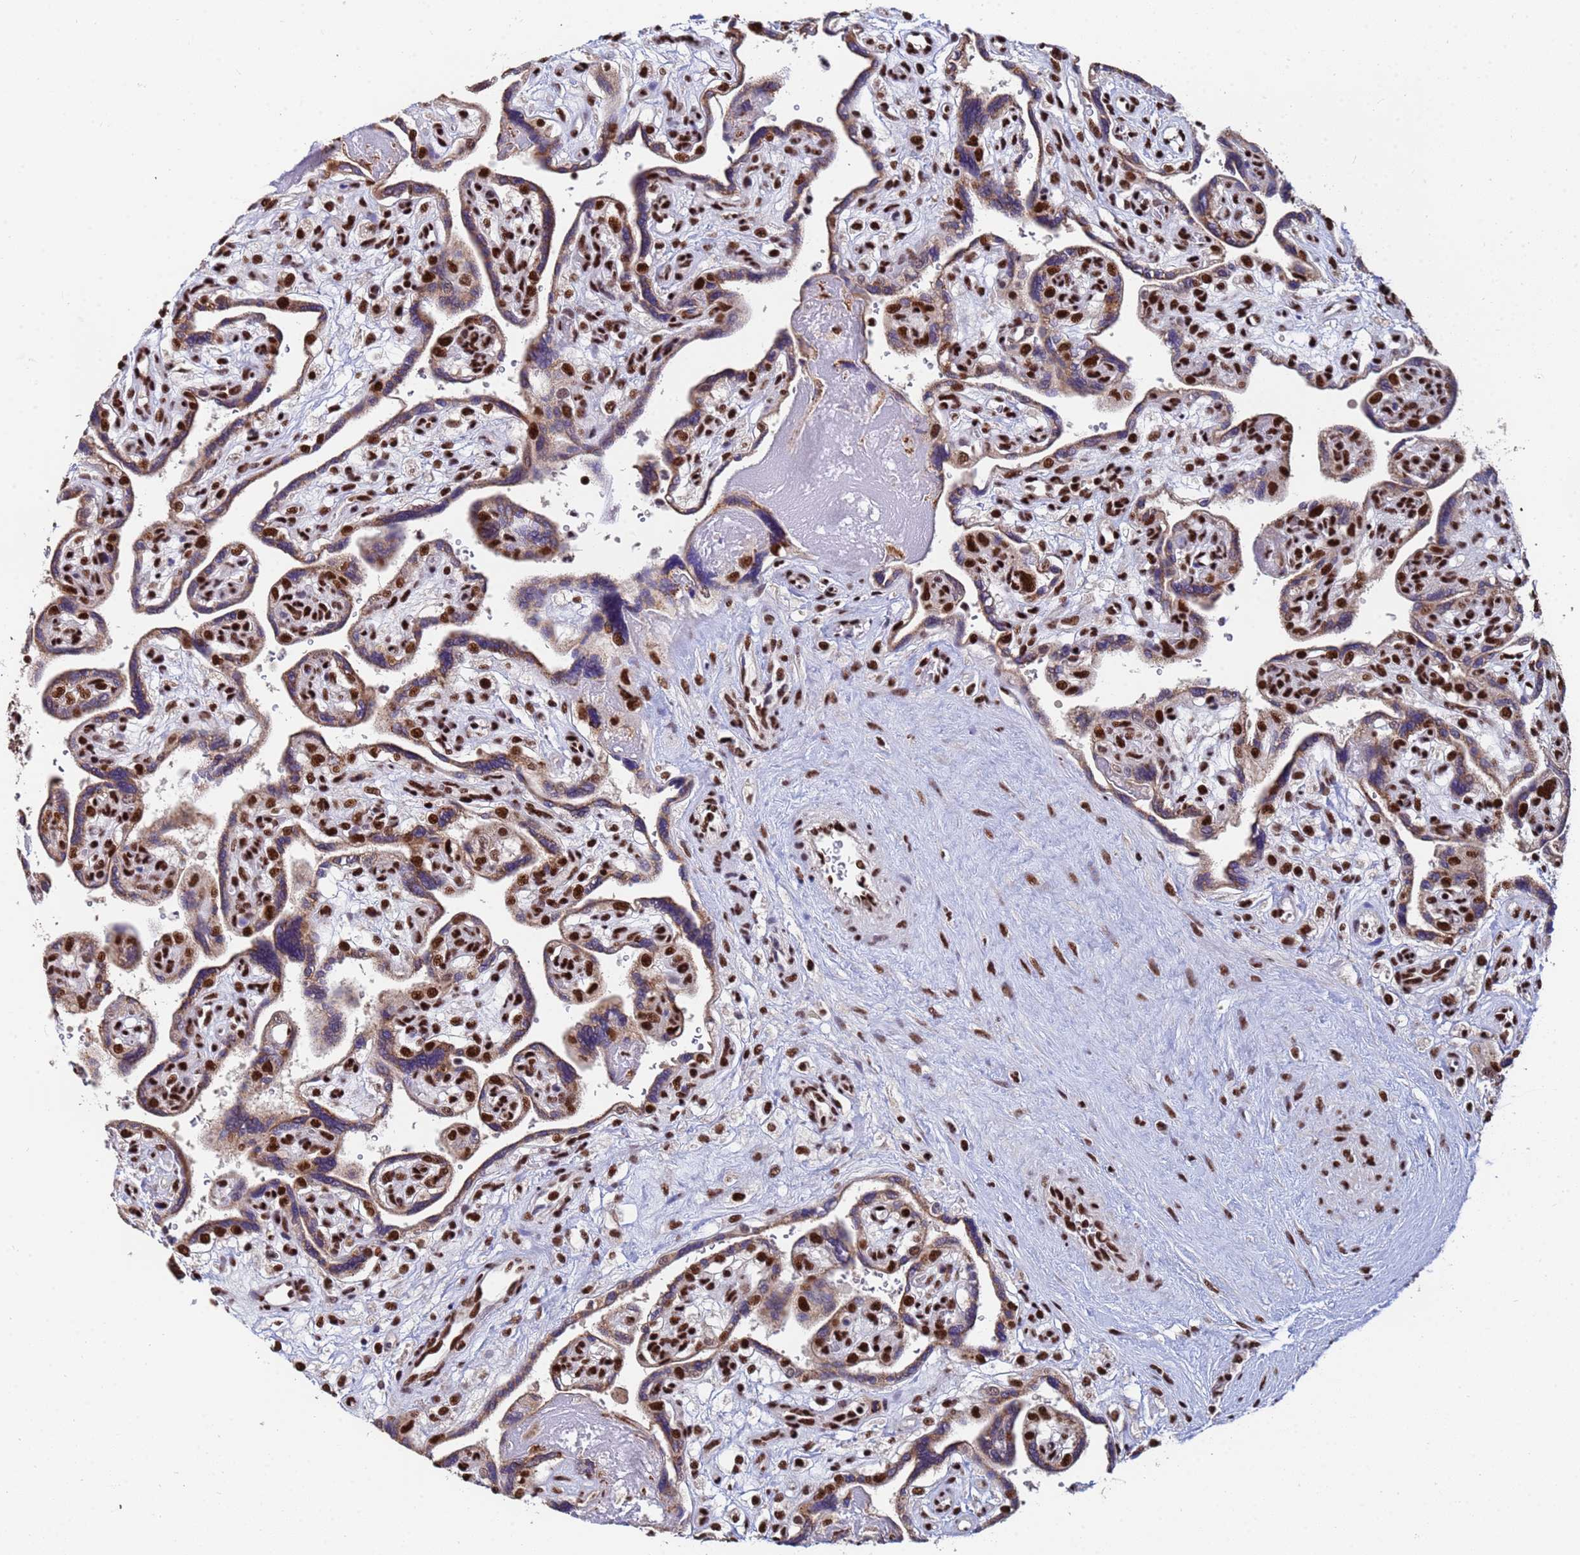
{"staining": {"intensity": "strong", "quantity": ">75%", "location": "nuclear"}, "tissue": "placenta", "cell_type": "Decidual cells", "image_type": "normal", "snomed": [{"axis": "morphology", "description": "Normal tissue, NOS"}, {"axis": "topography", "description": "Placenta"}], "caption": "Brown immunohistochemical staining in normal placenta reveals strong nuclear staining in approximately >75% of decidual cells.", "gene": "SF3B2", "patient": {"sex": "female", "age": 39}}